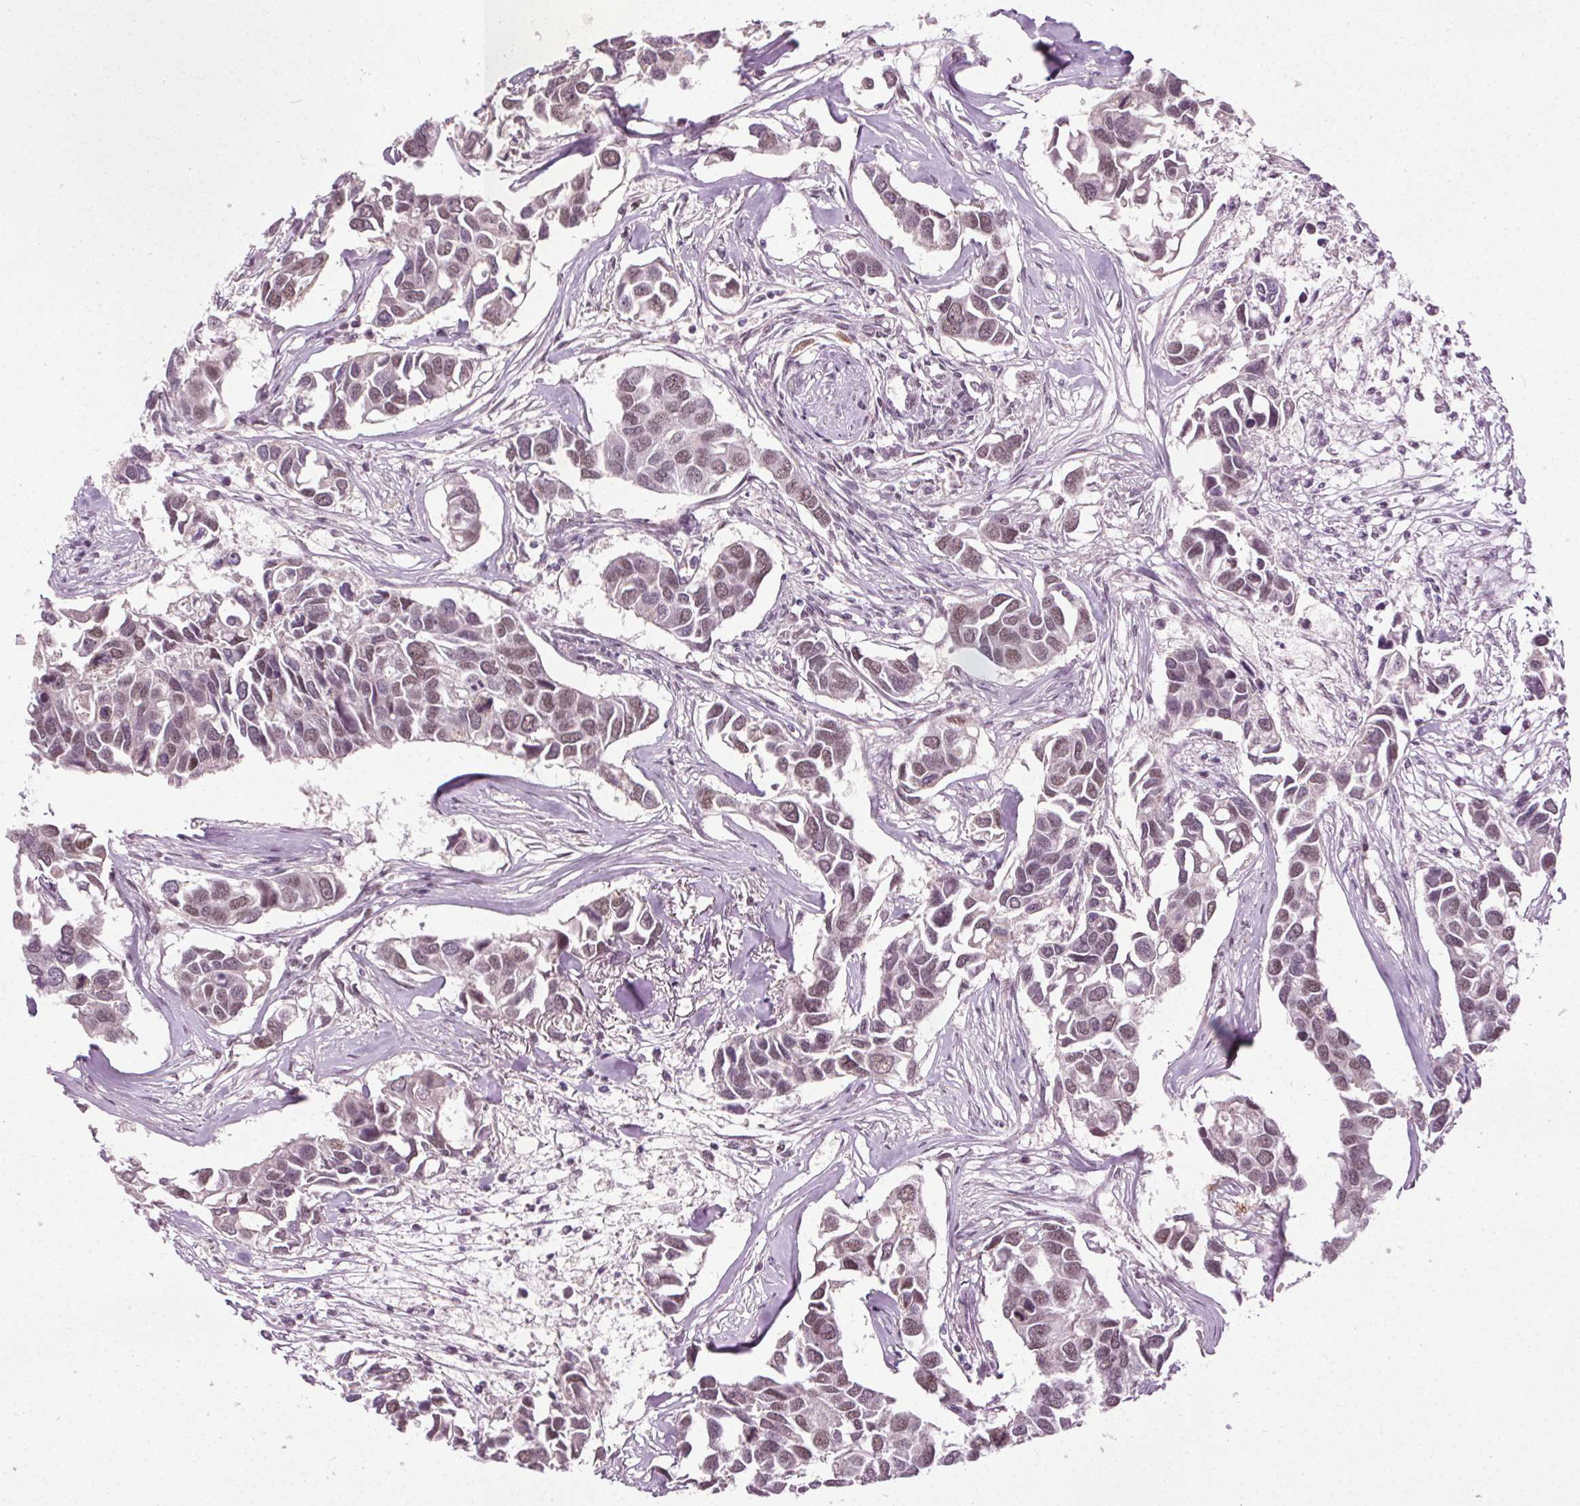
{"staining": {"intensity": "weak", "quantity": "25%-75%", "location": "nuclear"}, "tissue": "breast cancer", "cell_type": "Tumor cells", "image_type": "cancer", "snomed": [{"axis": "morphology", "description": "Duct carcinoma"}, {"axis": "topography", "description": "Breast"}], "caption": "The photomicrograph reveals a brown stain indicating the presence of a protein in the nuclear of tumor cells in breast cancer (invasive ductal carcinoma).", "gene": "MED6", "patient": {"sex": "female", "age": 83}}